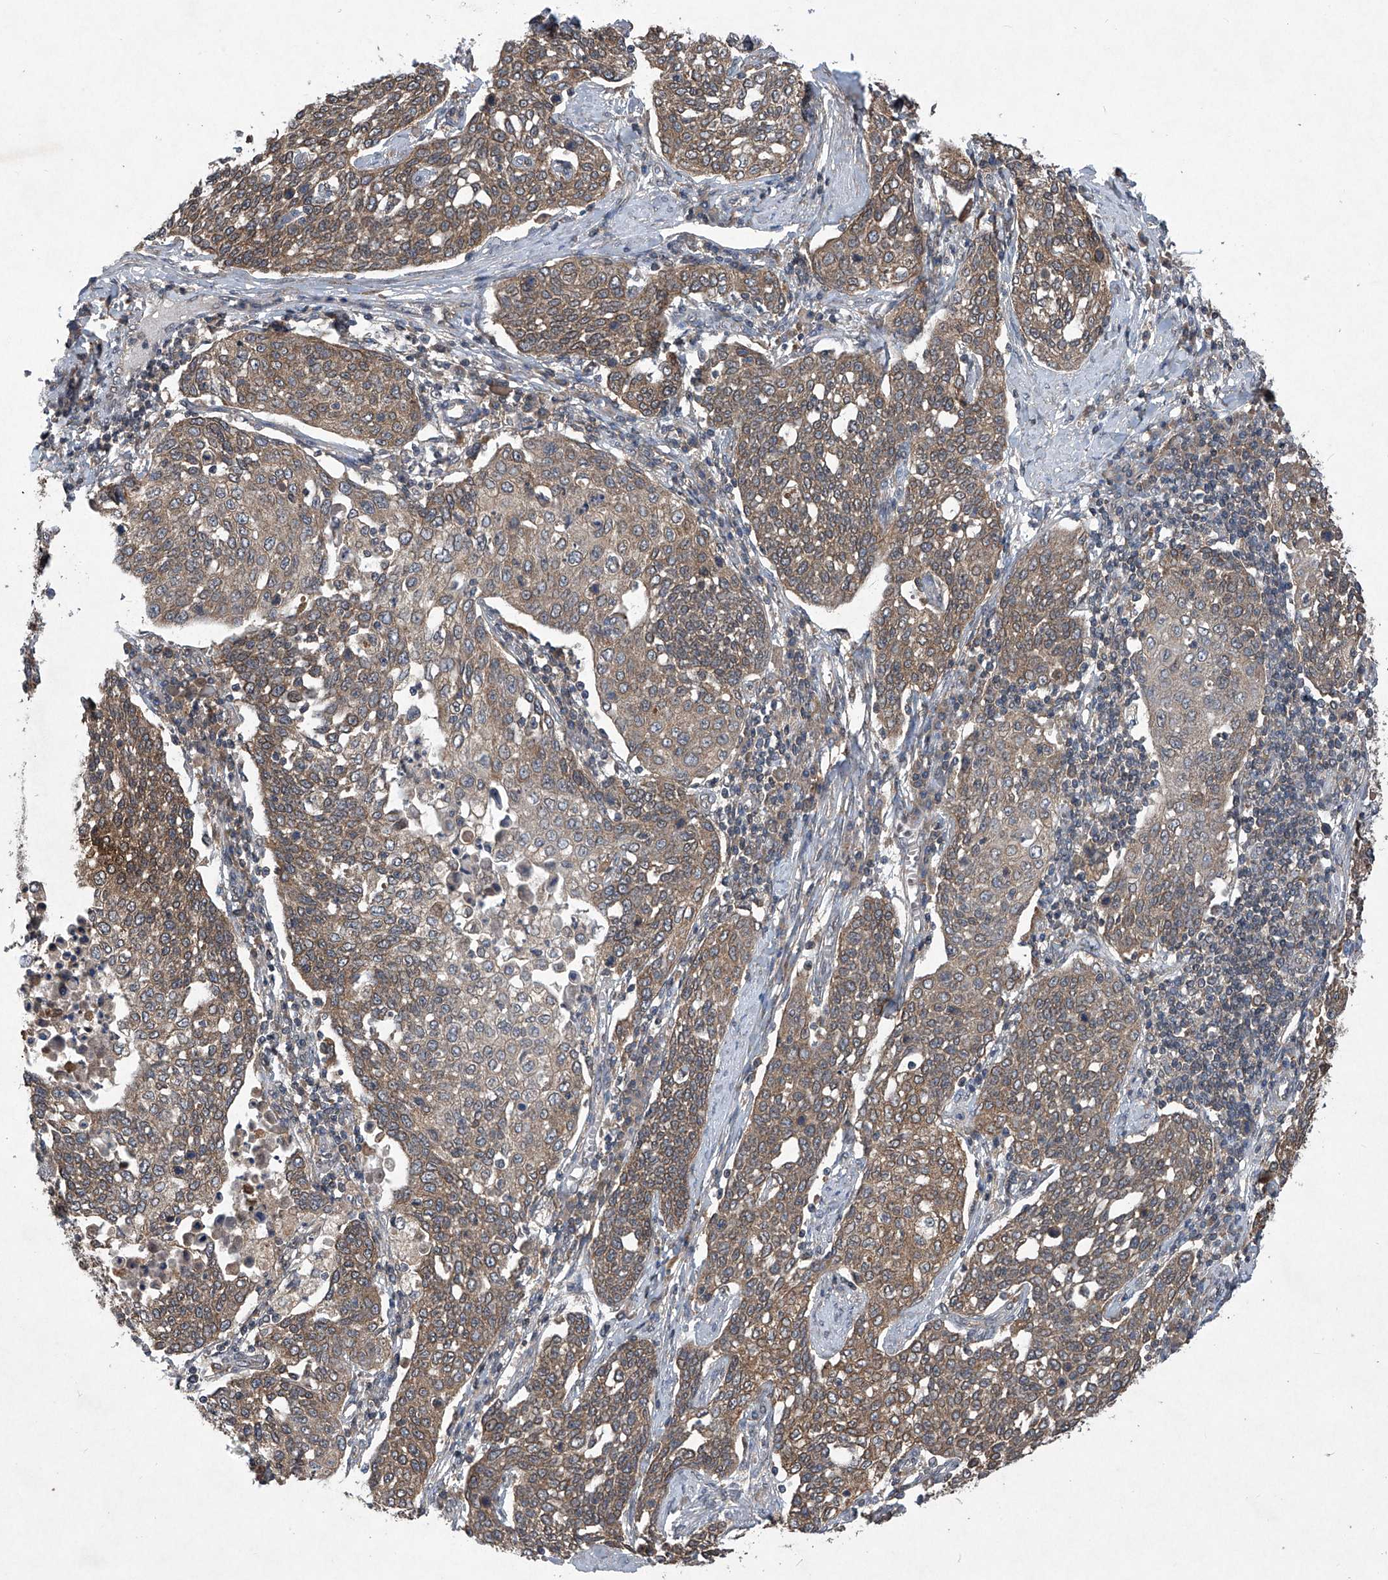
{"staining": {"intensity": "weak", "quantity": ">75%", "location": "cytoplasmic/membranous"}, "tissue": "cervical cancer", "cell_type": "Tumor cells", "image_type": "cancer", "snomed": [{"axis": "morphology", "description": "Squamous cell carcinoma, NOS"}, {"axis": "topography", "description": "Cervix"}], "caption": "Immunohistochemistry image of squamous cell carcinoma (cervical) stained for a protein (brown), which shows low levels of weak cytoplasmic/membranous expression in approximately >75% of tumor cells.", "gene": "SUMF2", "patient": {"sex": "female", "age": 34}}